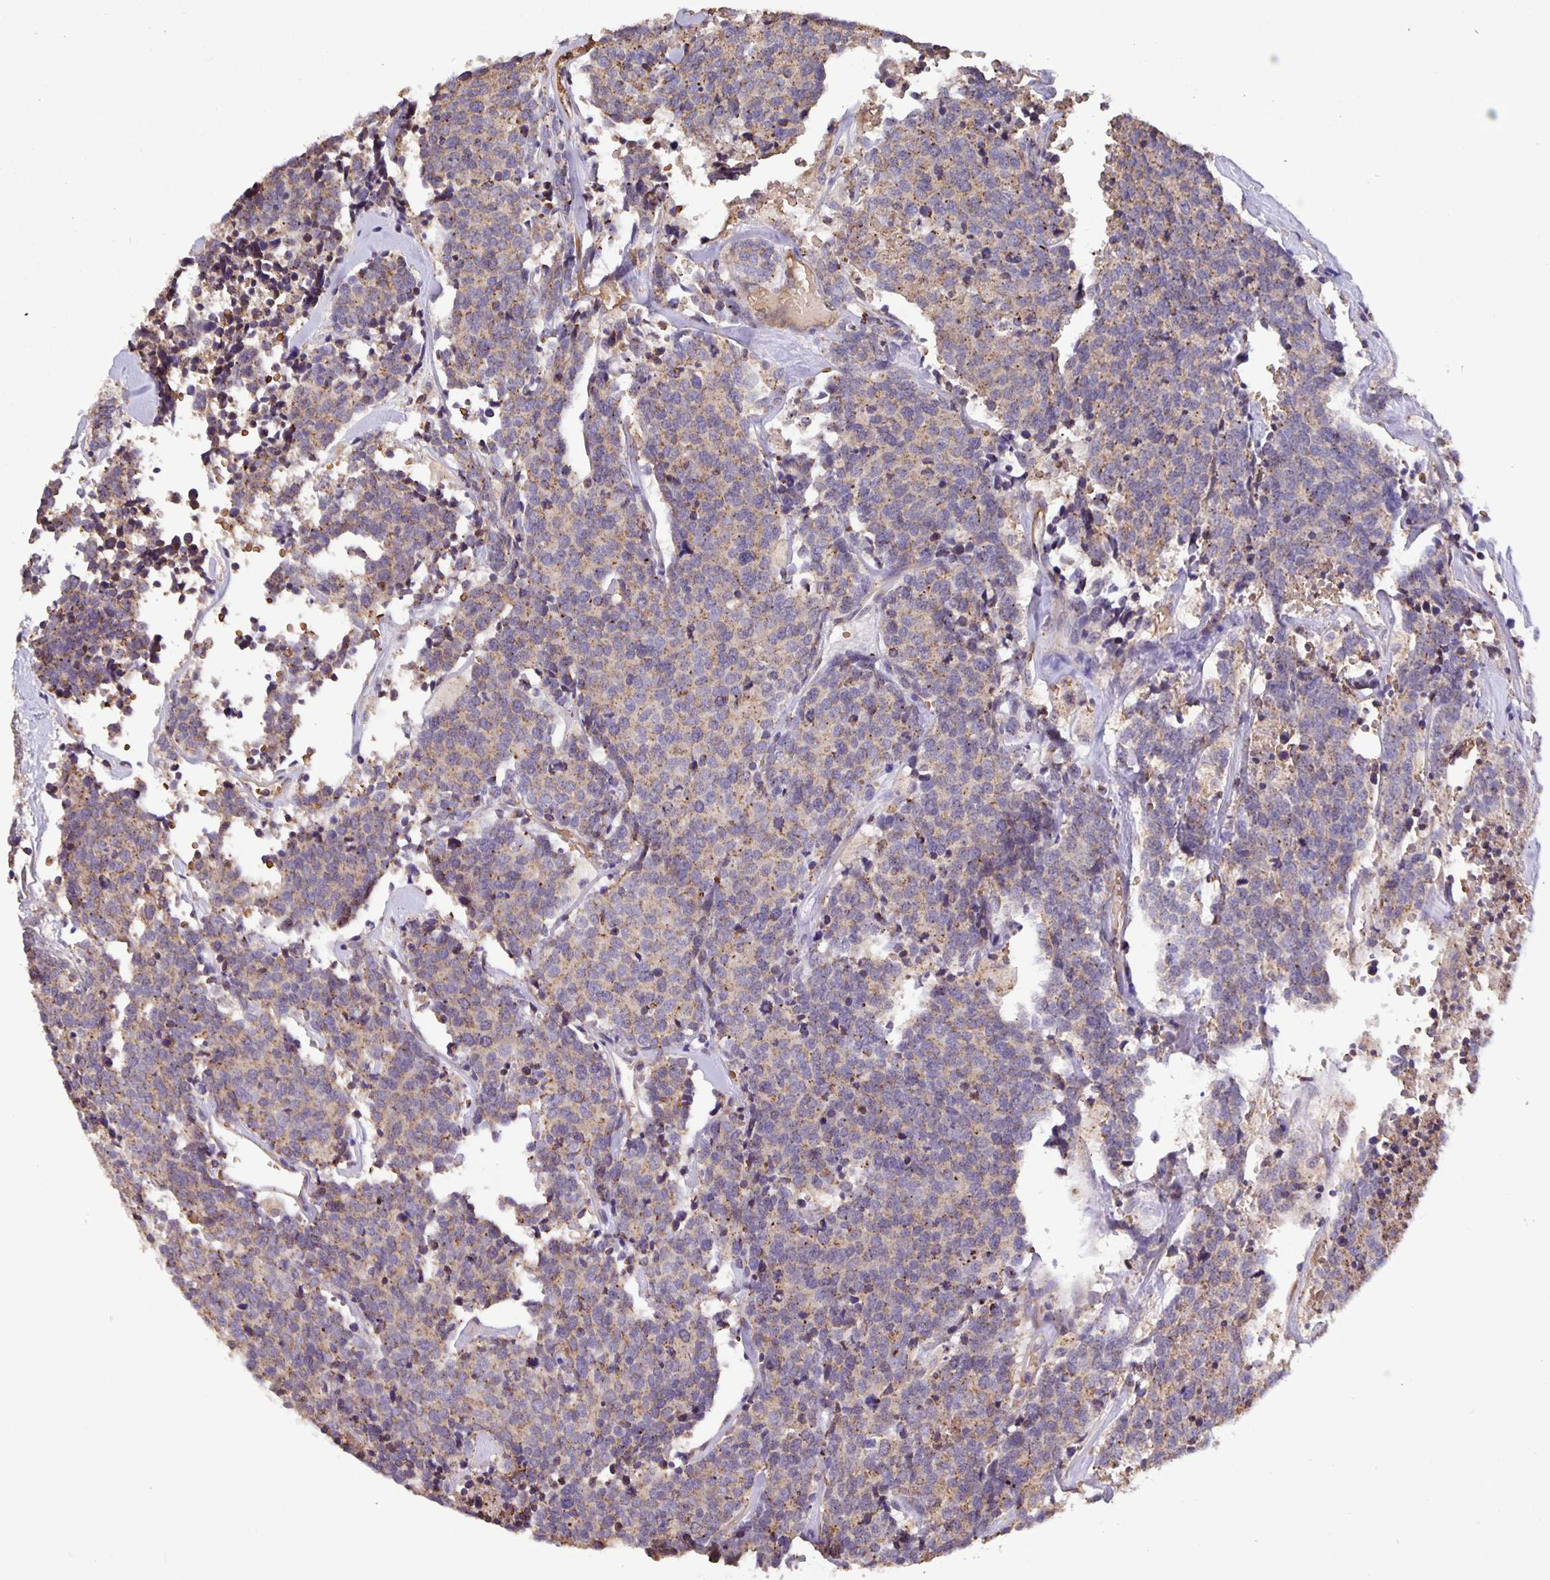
{"staining": {"intensity": "moderate", "quantity": "<25%", "location": "cytoplasmic/membranous"}, "tissue": "carcinoid", "cell_type": "Tumor cells", "image_type": "cancer", "snomed": [{"axis": "morphology", "description": "Carcinoid, malignant, NOS"}, {"axis": "topography", "description": "Skin"}], "caption": "IHC of human malignant carcinoid exhibits low levels of moderate cytoplasmic/membranous staining in about <25% of tumor cells.", "gene": "TMEM71", "patient": {"sex": "female", "age": 79}}